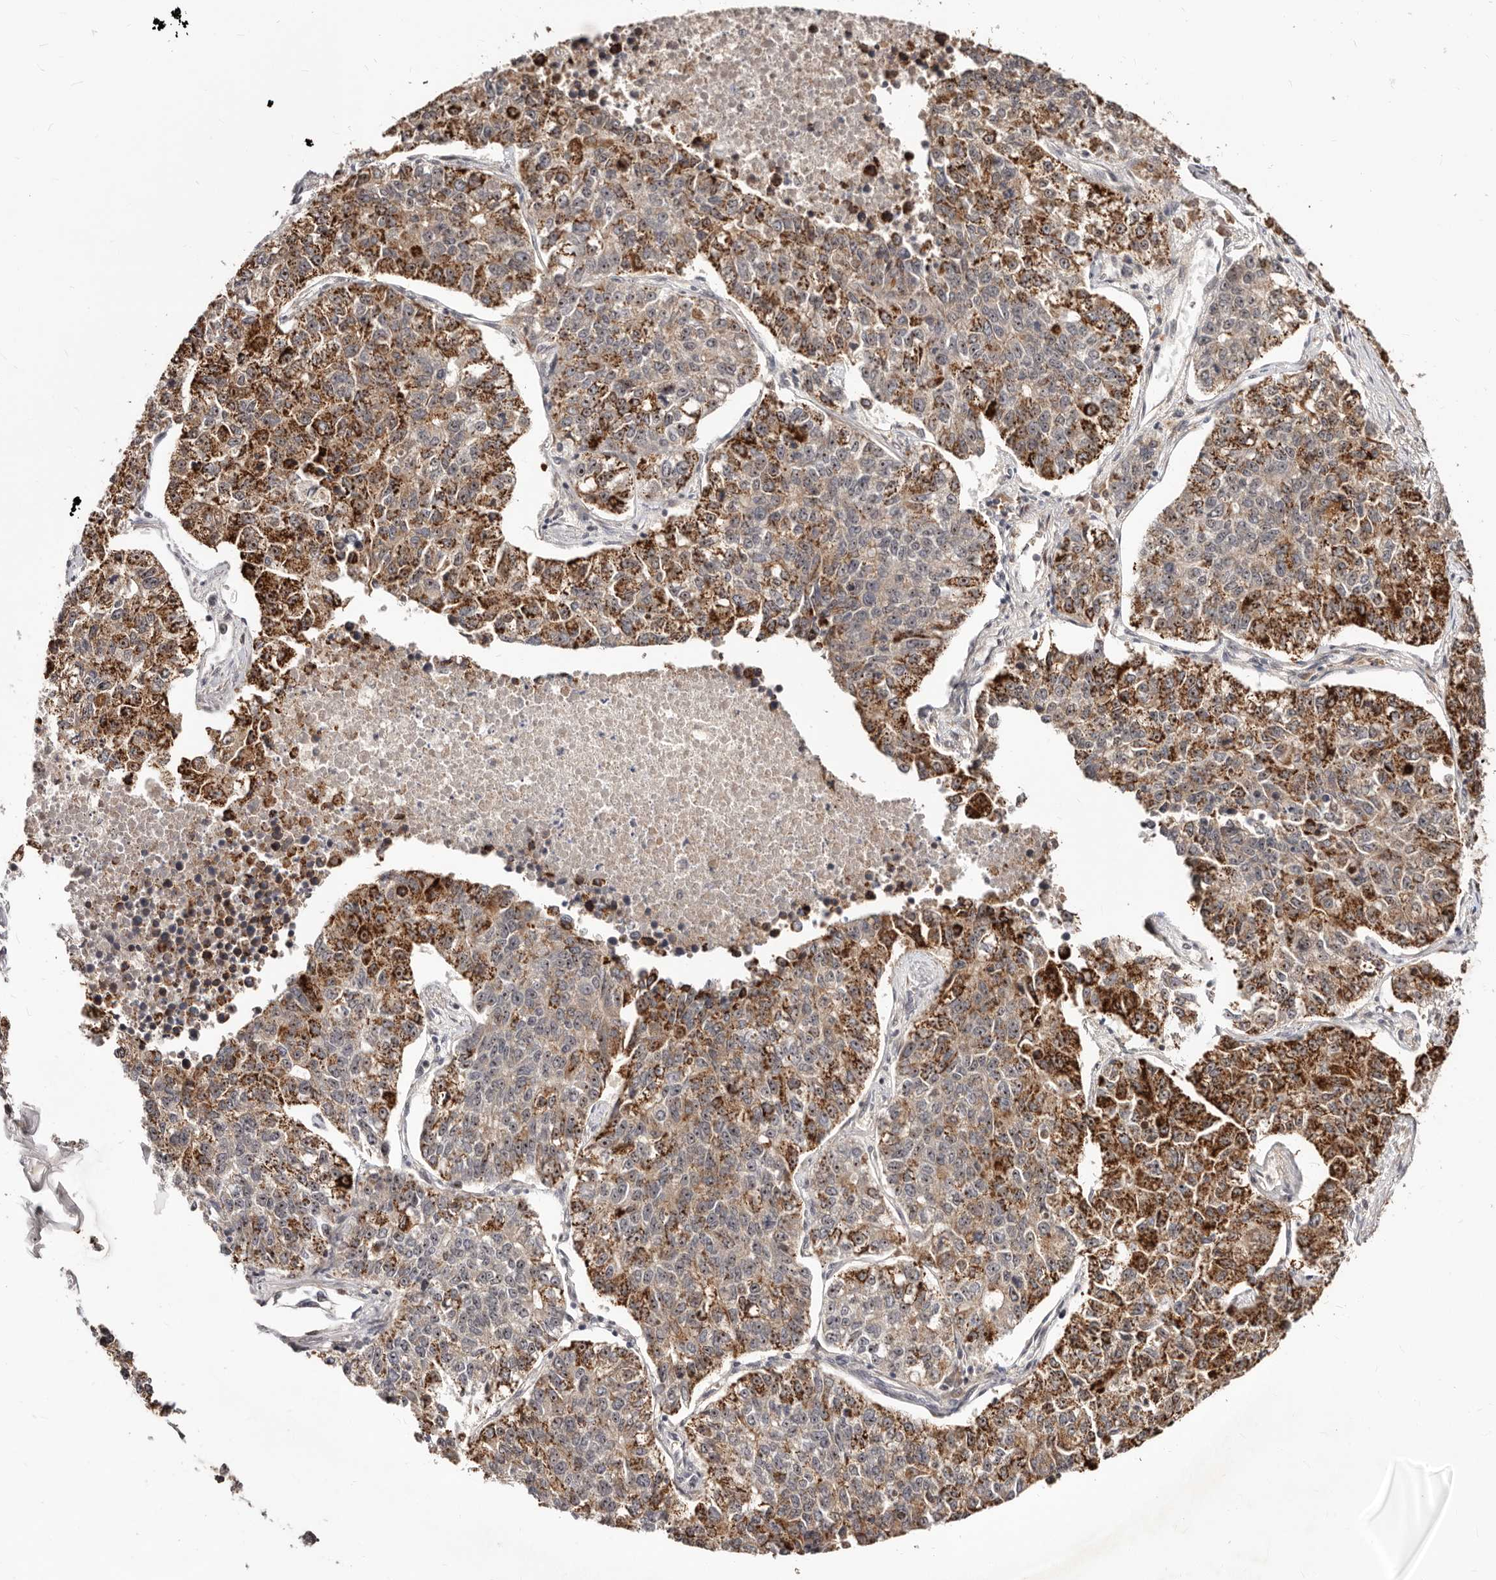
{"staining": {"intensity": "strong", "quantity": "<25%", "location": "cytoplasmic/membranous,nuclear"}, "tissue": "lung cancer", "cell_type": "Tumor cells", "image_type": "cancer", "snomed": [{"axis": "morphology", "description": "Adenocarcinoma, NOS"}, {"axis": "topography", "description": "Lung"}], "caption": "Adenocarcinoma (lung) stained with a brown dye reveals strong cytoplasmic/membranous and nuclear positive staining in approximately <25% of tumor cells.", "gene": "APOL6", "patient": {"sex": "male", "age": 49}}